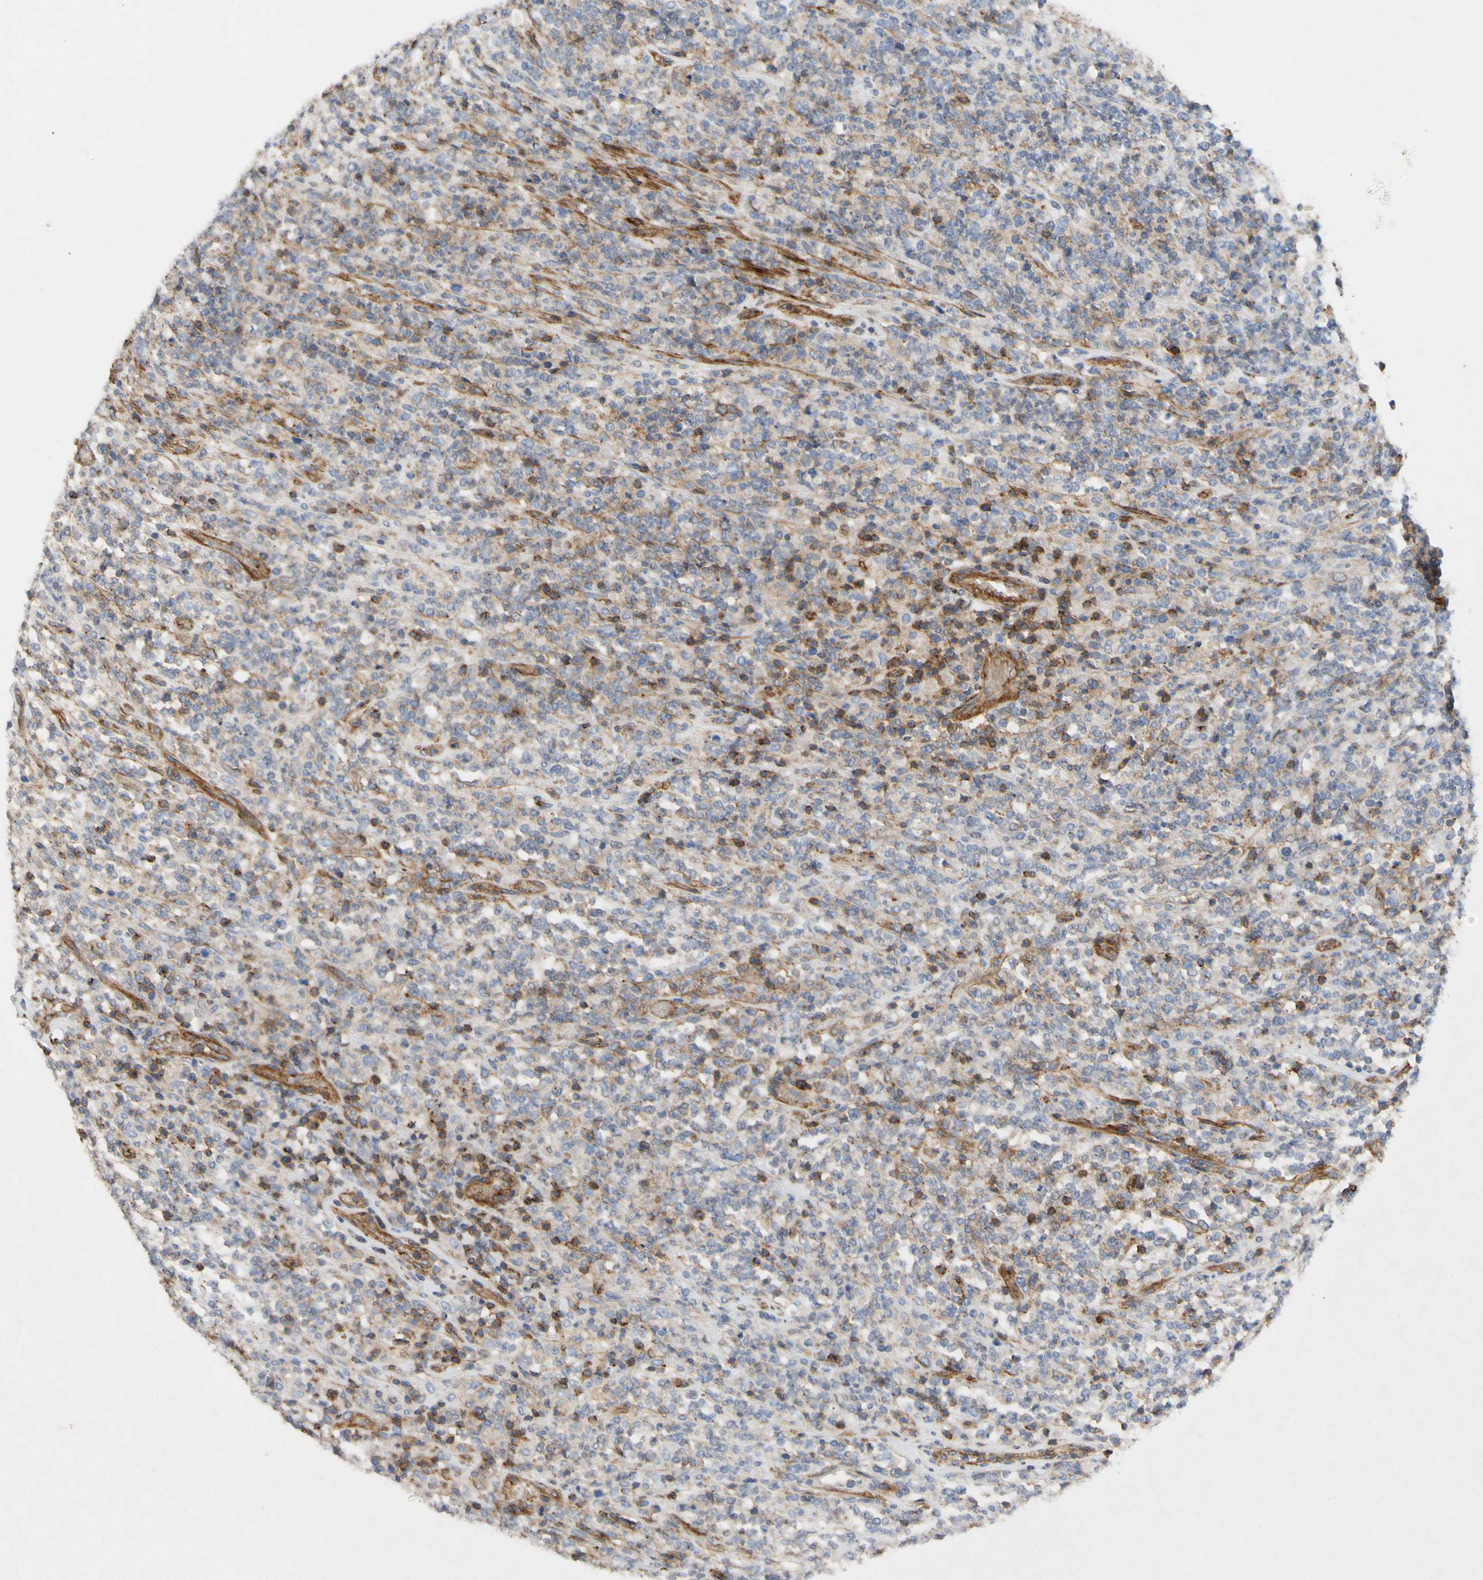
{"staining": {"intensity": "moderate", "quantity": "25%-75%", "location": "cytoplasmic/membranous"}, "tissue": "lymphoma", "cell_type": "Tumor cells", "image_type": "cancer", "snomed": [{"axis": "morphology", "description": "Malignant lymphoma, non-Hodgkin's type, High grade"}, {"axis": "topography", "description": "Soft tissue"}], "caption": "This histopathology image reveals lymphoma stained with immunohistochemistry (IHC) to label a protein in brown. The cytoplasmic/membranous of tumor cells show moderate positivity for the protein. Nuclei are counter-stained blue.", "gene": "ATP2A3", "patient": {"sex": "male", "age": 18}}